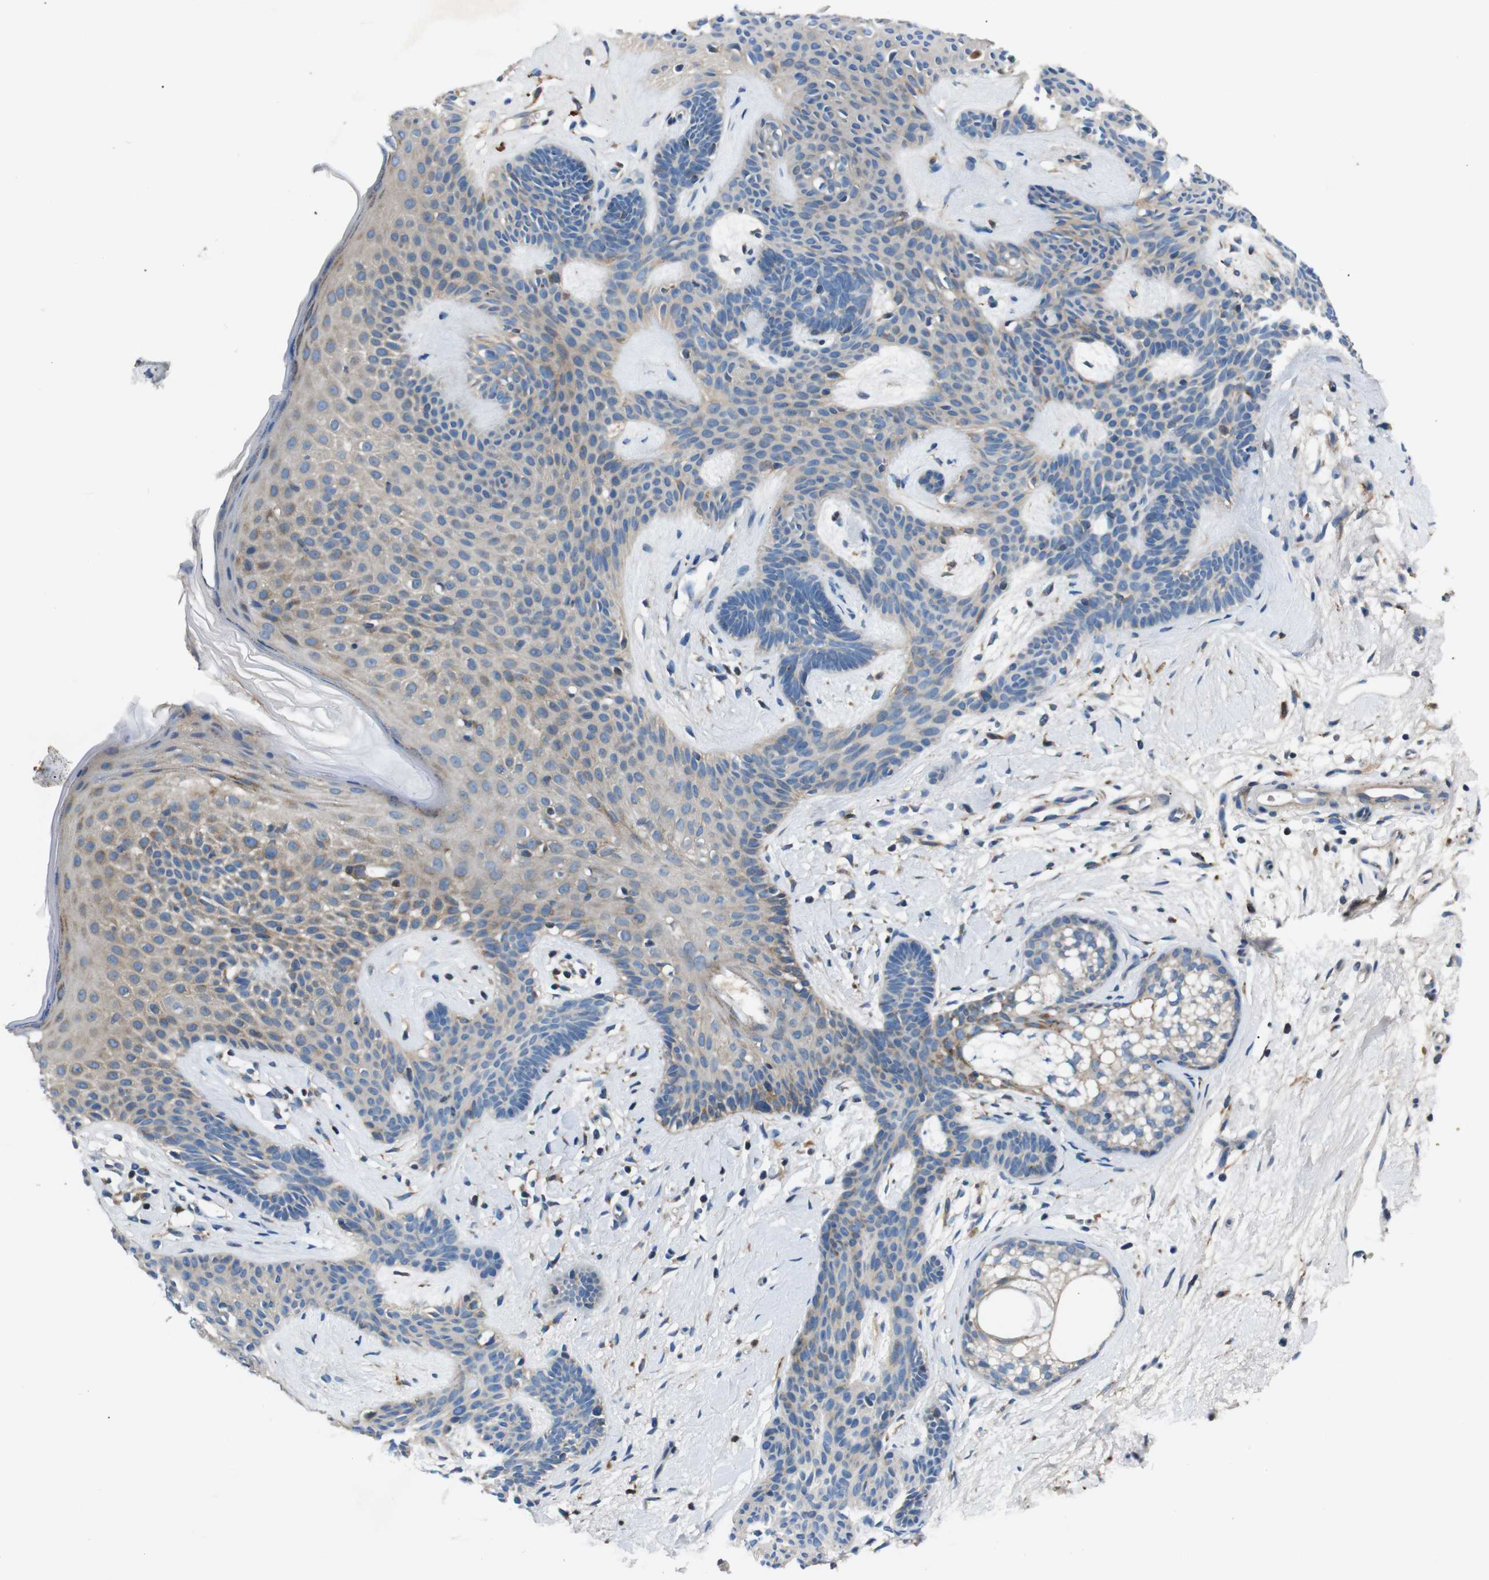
{"staining": {"intensity": "weak", "quantity": "25%-75%", "location": "cytoplasmic/membranous"}, "tissue": "skin cancer", "cell_type": "Tumor cells", "image_type": "cancer", "snomed": [{"axis": "morphology", "description": "Developmental malformation"}, {"axis": "morphology", "description": "Basal cell carcinoma"}, {"axis": "topography", "description": "Skin"}], "caption": "Human skin cancer stained with a brown dye displays weak cytoplasmic/membranous positive positivity in approximately 25%-75% of tumor cells.", "gene": "NETO2", "patient": {"sex": "female", "age": 62}}